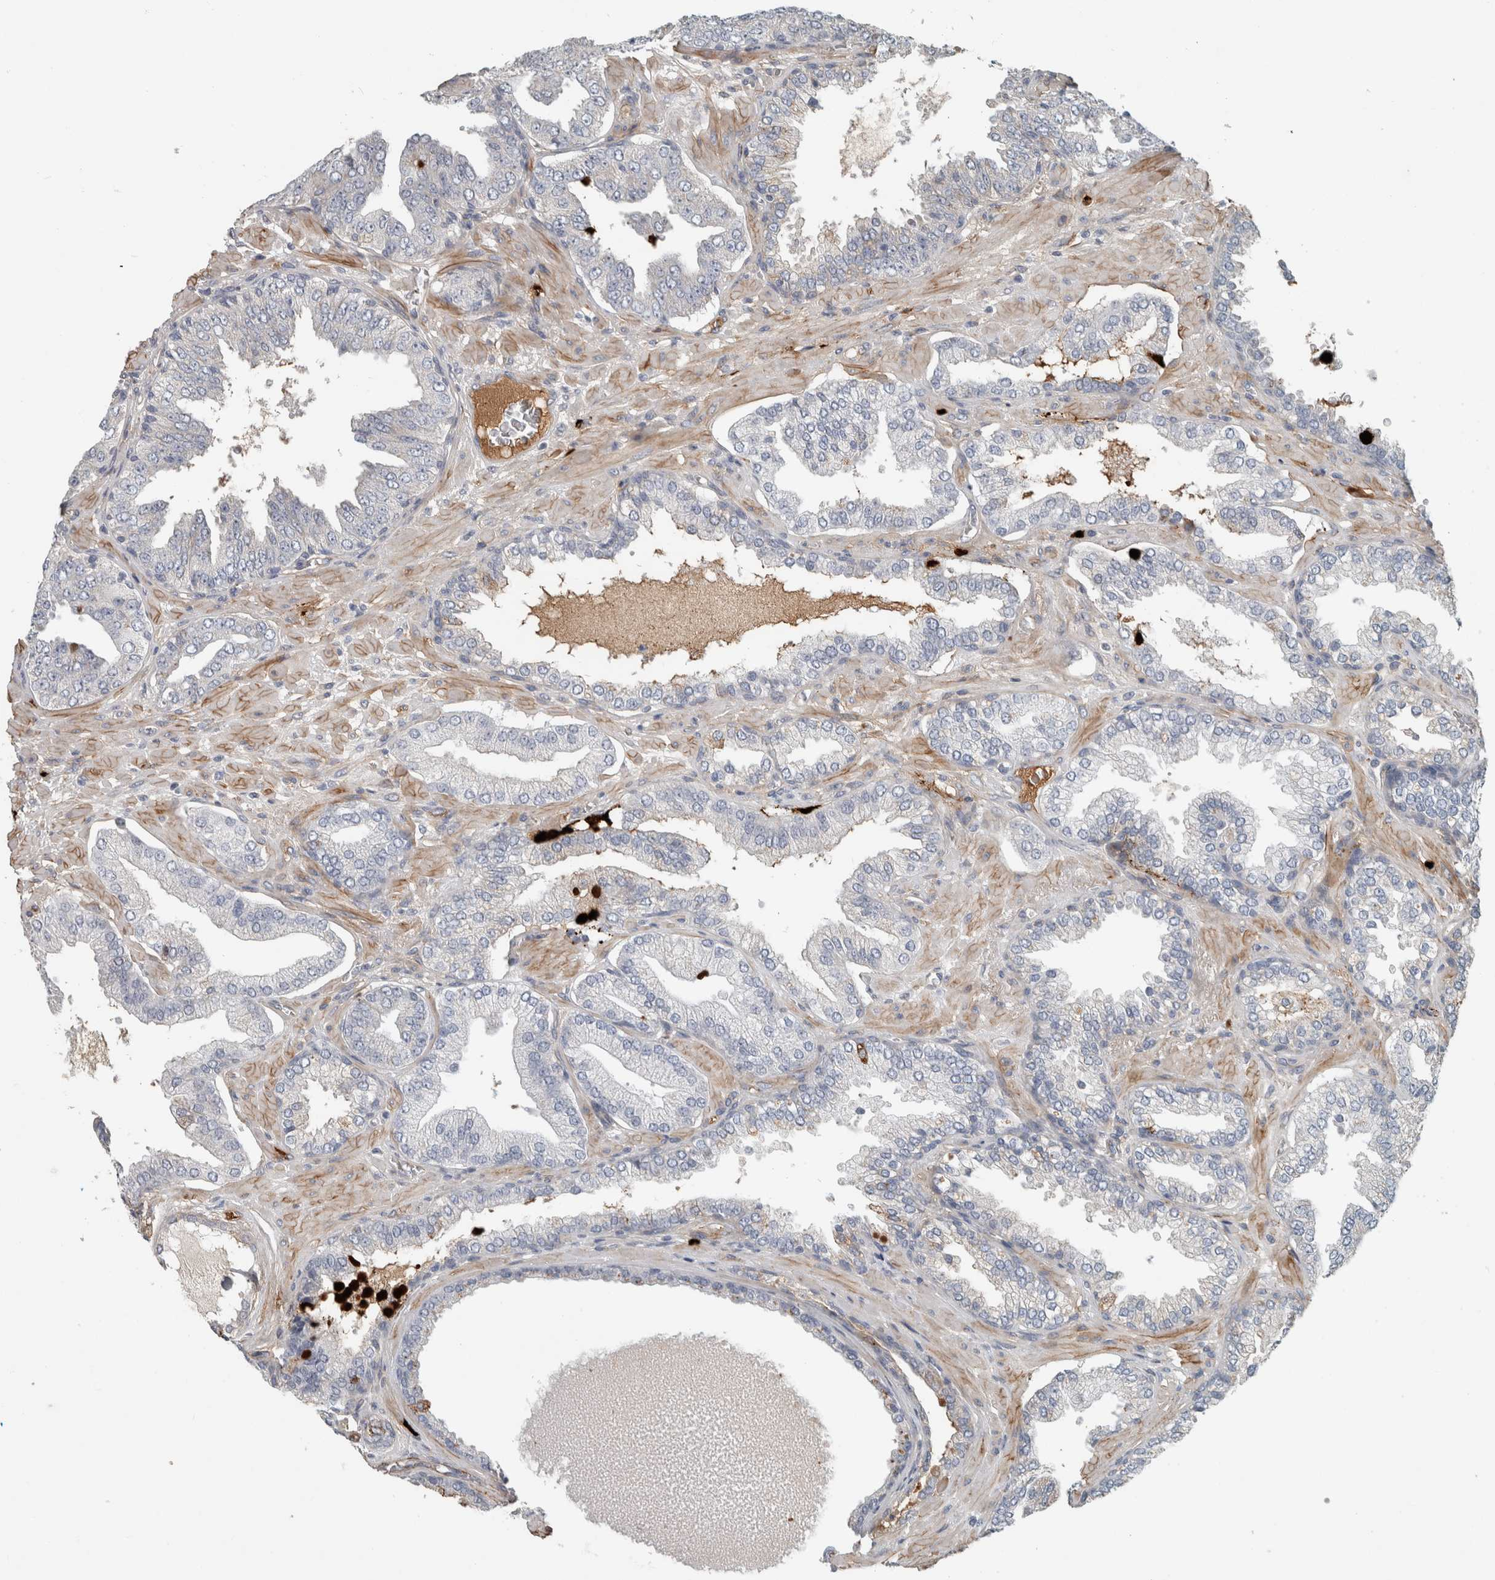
{"staining": {"intensity": "negative", "quantity": "none", "location": "none"}, "tissue": "prostate cancer", "cell_type": "Tumor cells", "image_type": "cancer", "snomed": [{"axis": "morphology", "description": "Adenocarcinoma, Low grade"}, {"axis": "topography", "description": "Prostate"}], "caption": "Immunohistochemistry (IHC) histopathology image of neoplastic tissue: prostate cancer stained with DAB displays no significant protein staining in tumor cells.", "gene": "FN1", "patient": {"sex": "male", "age": 62}}